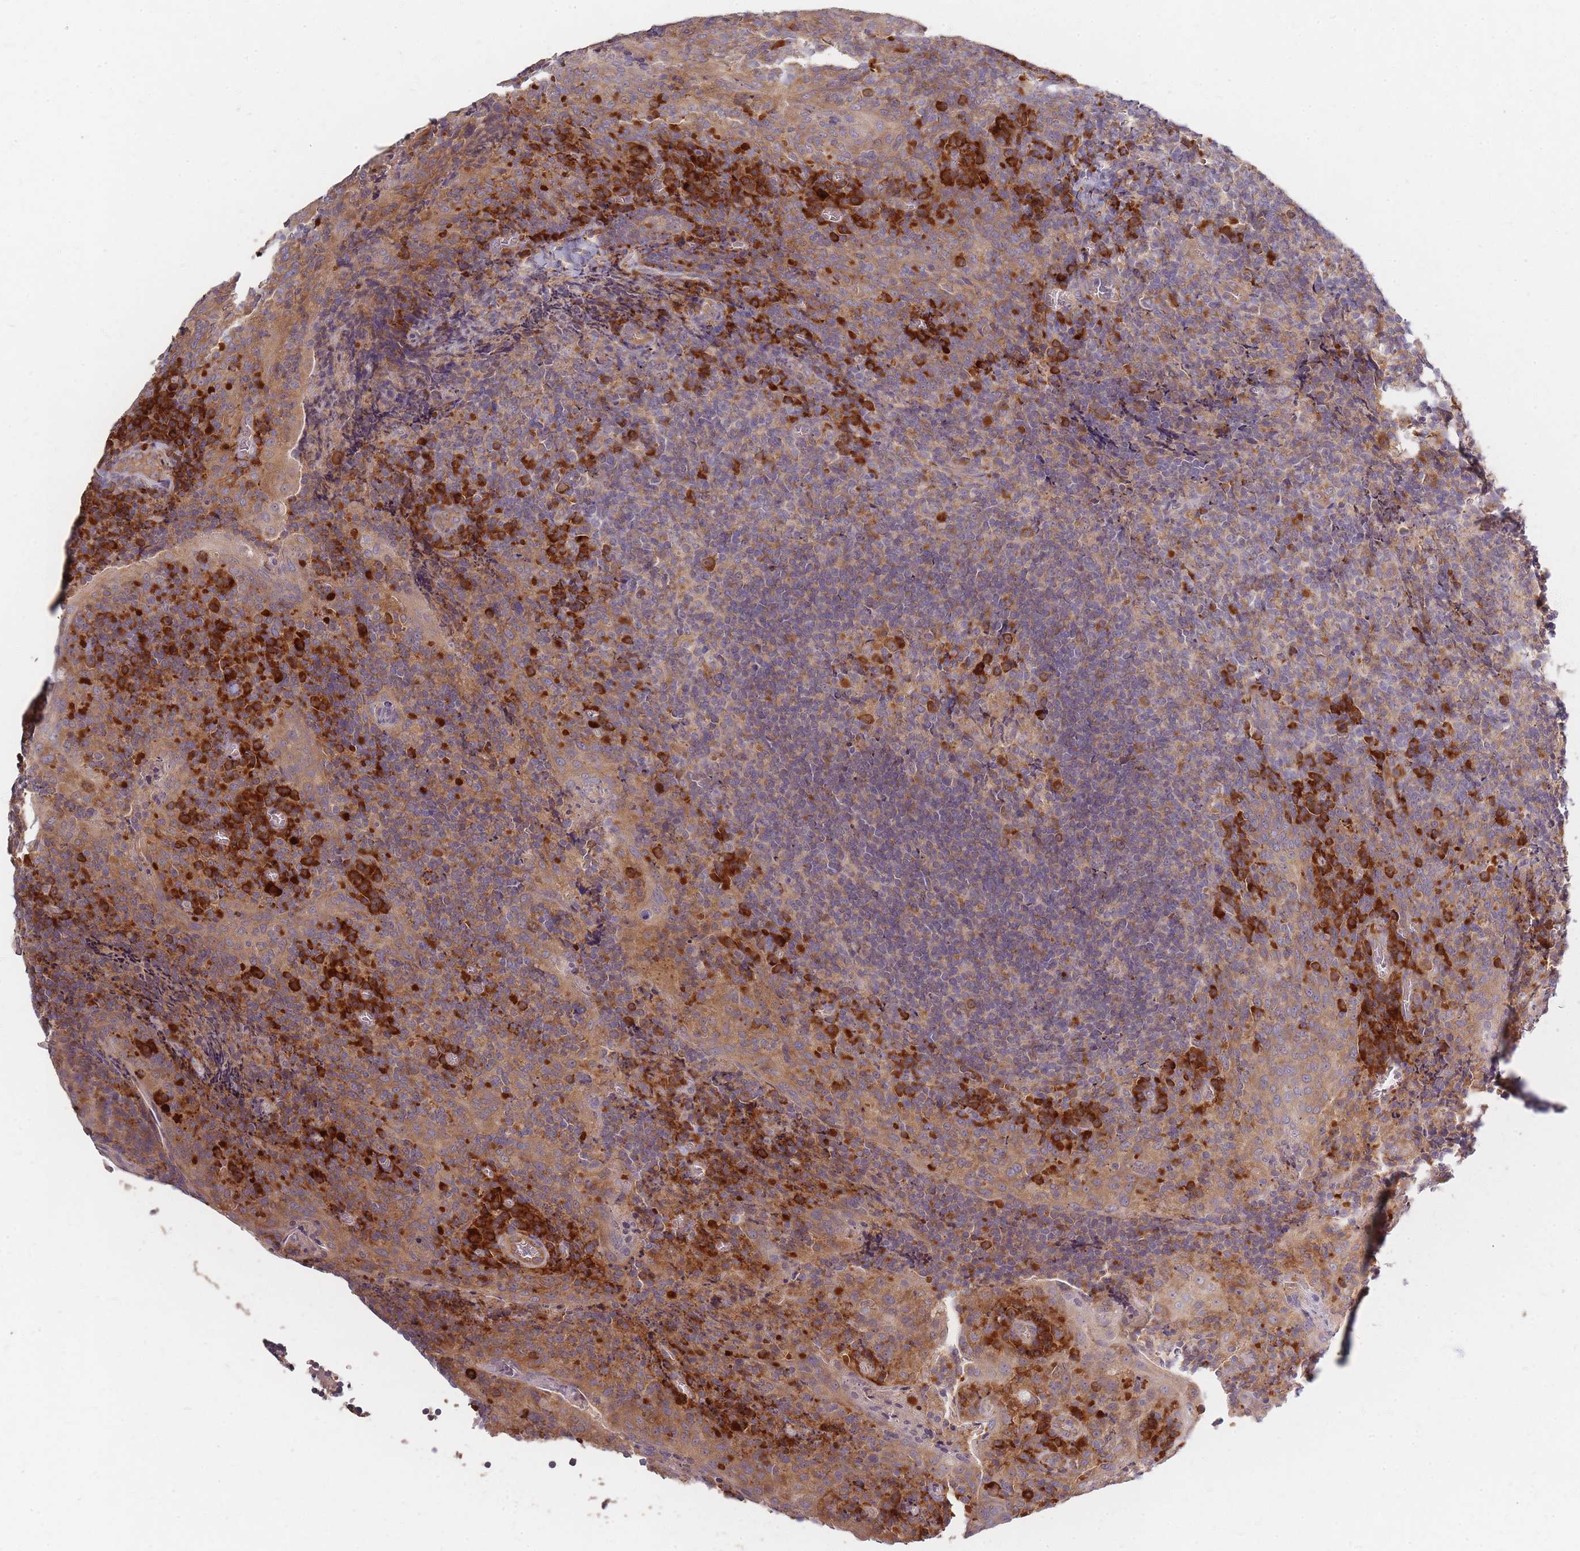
{"staining": {"intensity": "strong", "quantity": "<25%", "location": "cytoplasmic/membranous"}, "tissue": "tonsil", "cell_type": "Germinal center cells", "image_type": "normal", "snomed": [{"axis": "morphology", "description": "Normal tissue, NOS"}, {"axis": "topography", "description": "Tonsil"}], "caption": "Tonsil stained with DAB immunohistochemistry (IHC) shows medium levels of strong cytoplasmic/membranous positivity in approximately <25% of germinal center cells.", "gene": "SMIM14", "patient": {"sex": "male", "age": 17}}